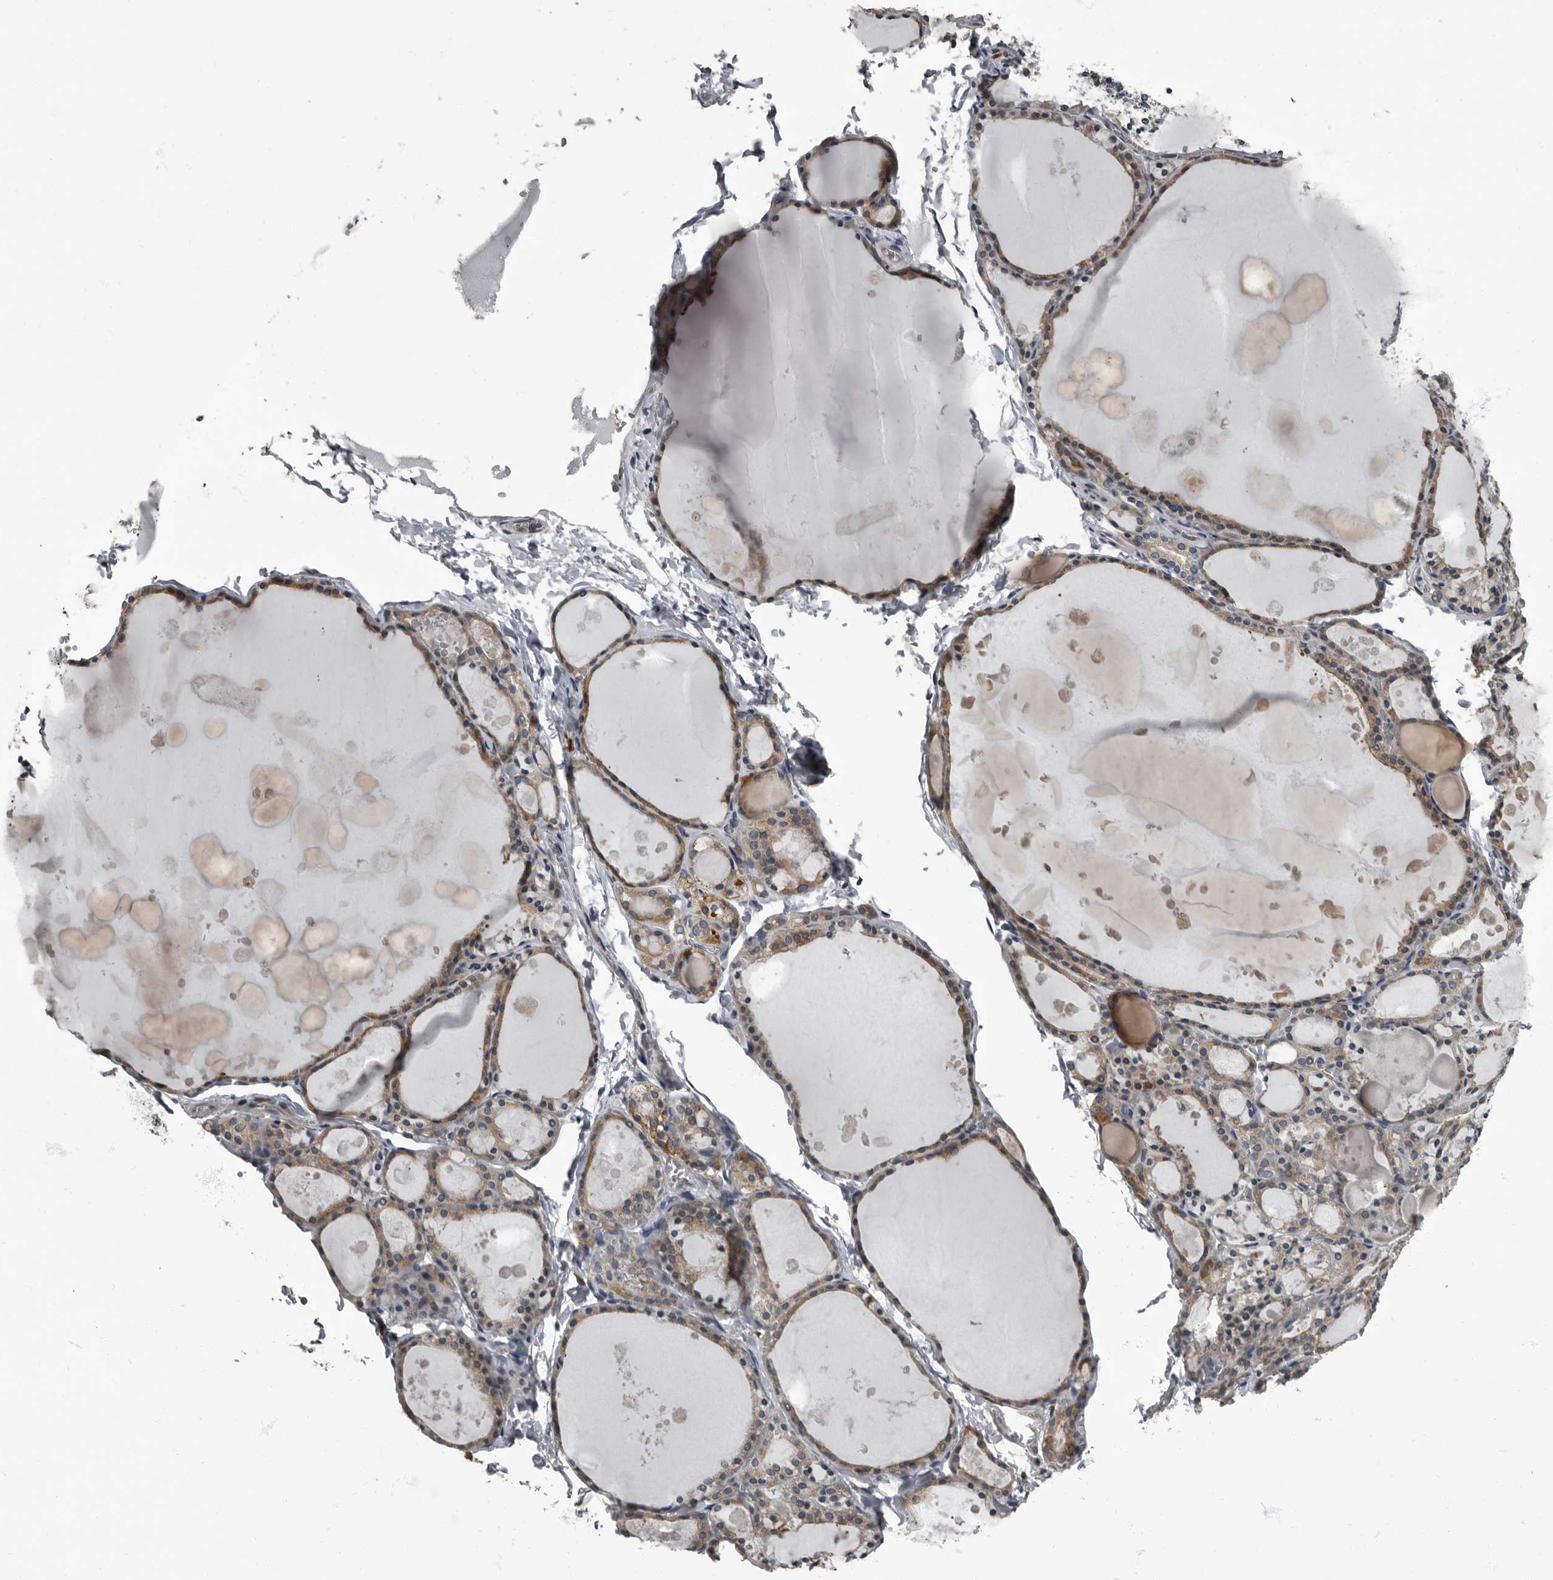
{"staining": {"intensity": "moderate", "quantity": ">75%", "location": "cytoplasmic/membranous"}, "tissue": "thyroid gland", "cell_type": "Glandular cells", "image_type": "normal", "snomed": [{"axis": "morphology", "description": "Normal tissue, NOS"}, {"axis": "topography", "description": "Thyroid gland"}], "caption": "DAB immunohistochemical staining of unremarkable human thyroid gland displays moderate cytoplasmic/membranous protein expression in about >75% of glandular cells.", "gene": "TPD52L1", "patient": {"sex": "male", "age": 56}}